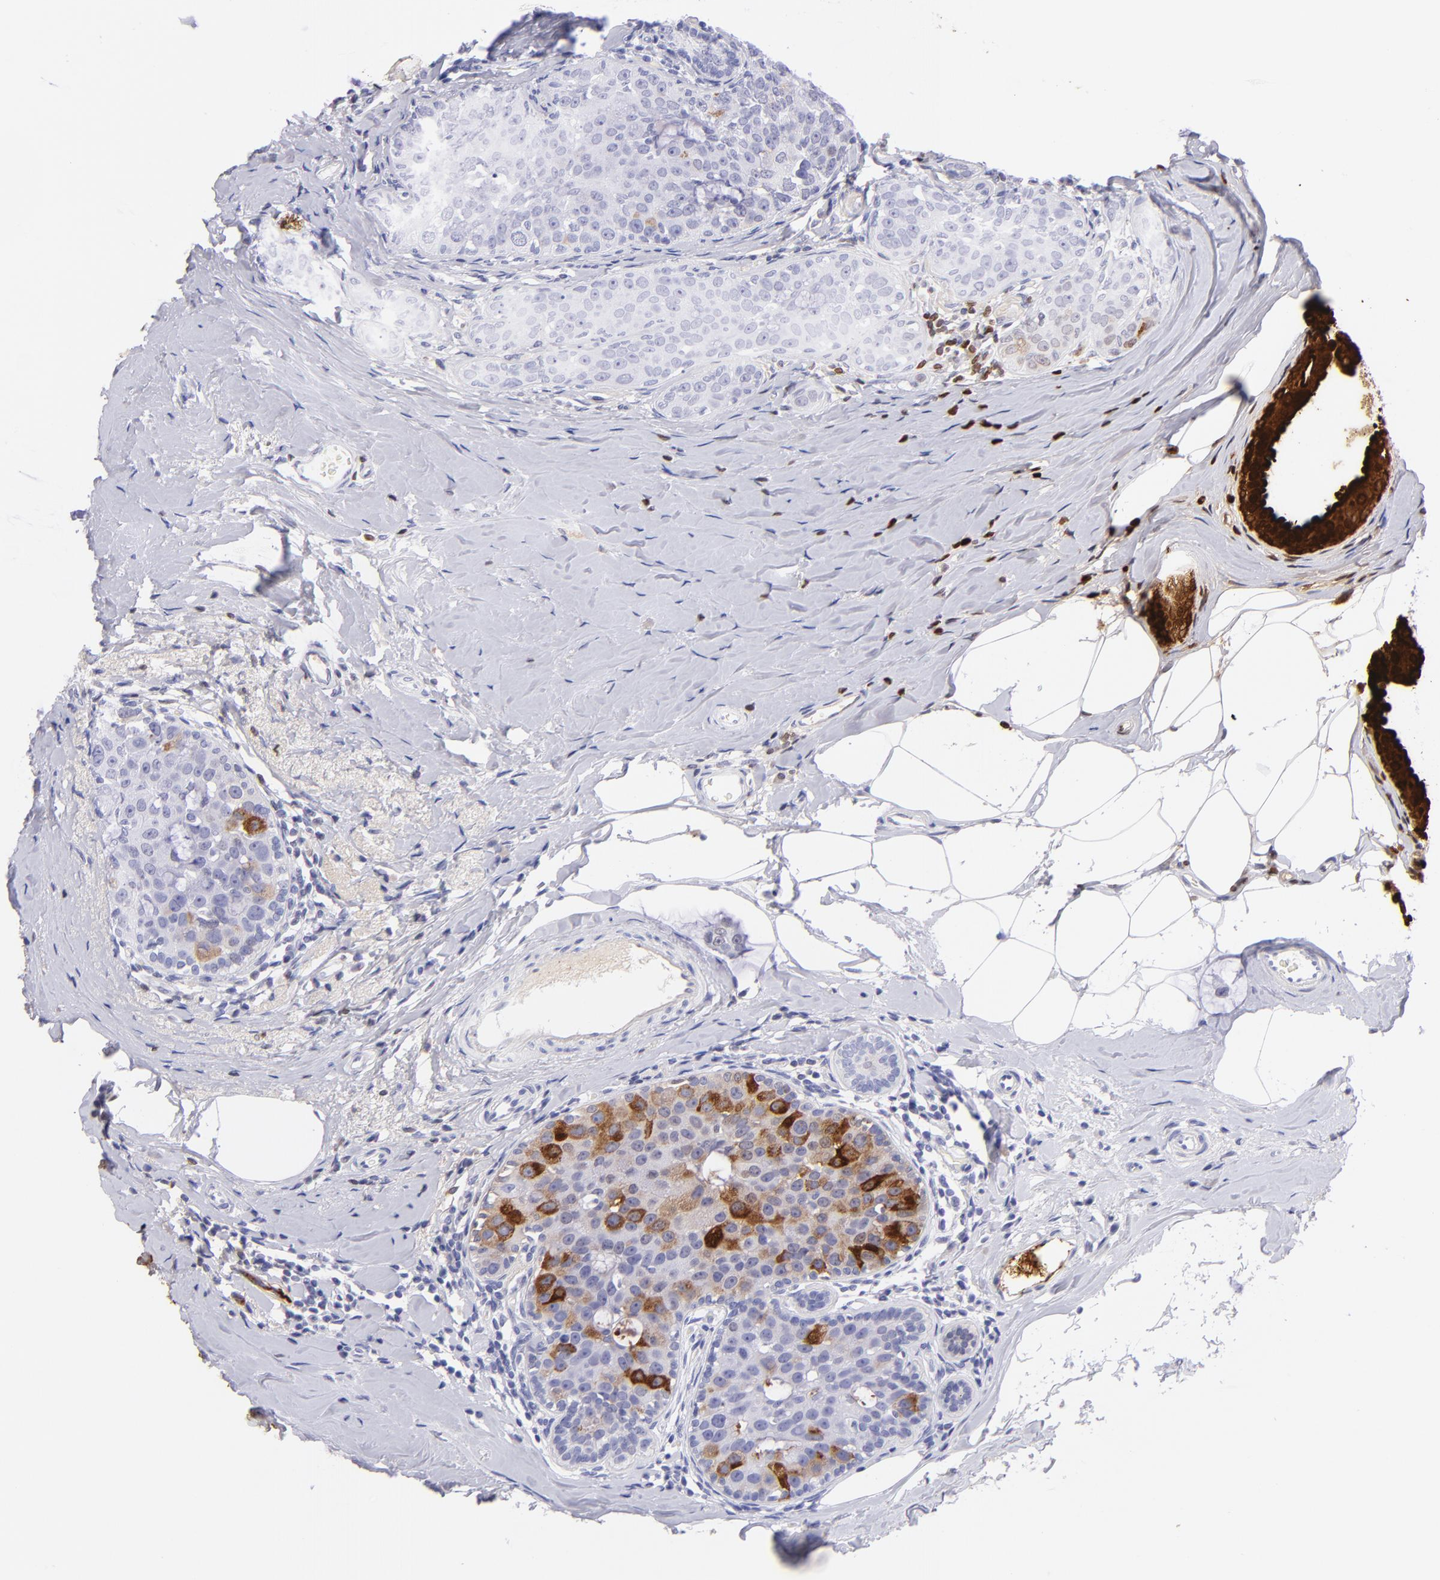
{"staining": {"intensity": "strong", "quantity": "<25%", "location": "cytoplasmic/membranous"}, "tissue": "breast cancer", "cell_type": "Tumor cells", "image_type": "cancer", "snomed": [{"axis": "morphology", "description": "Normal tissue, NOS"}, {"axis": "morphology", "description": "Duct carcinoma"}, {"axis": "topography", "description": "Breast"}], "caption": "Breast intraductal carcinoma tissue reveals strong cytoplasmic/membranous positivity in approximately <25% of tumor cells, visualized by immunohistochemistry.", "gene": "PIP", "patient": {"sex": "female", "age": 50}}